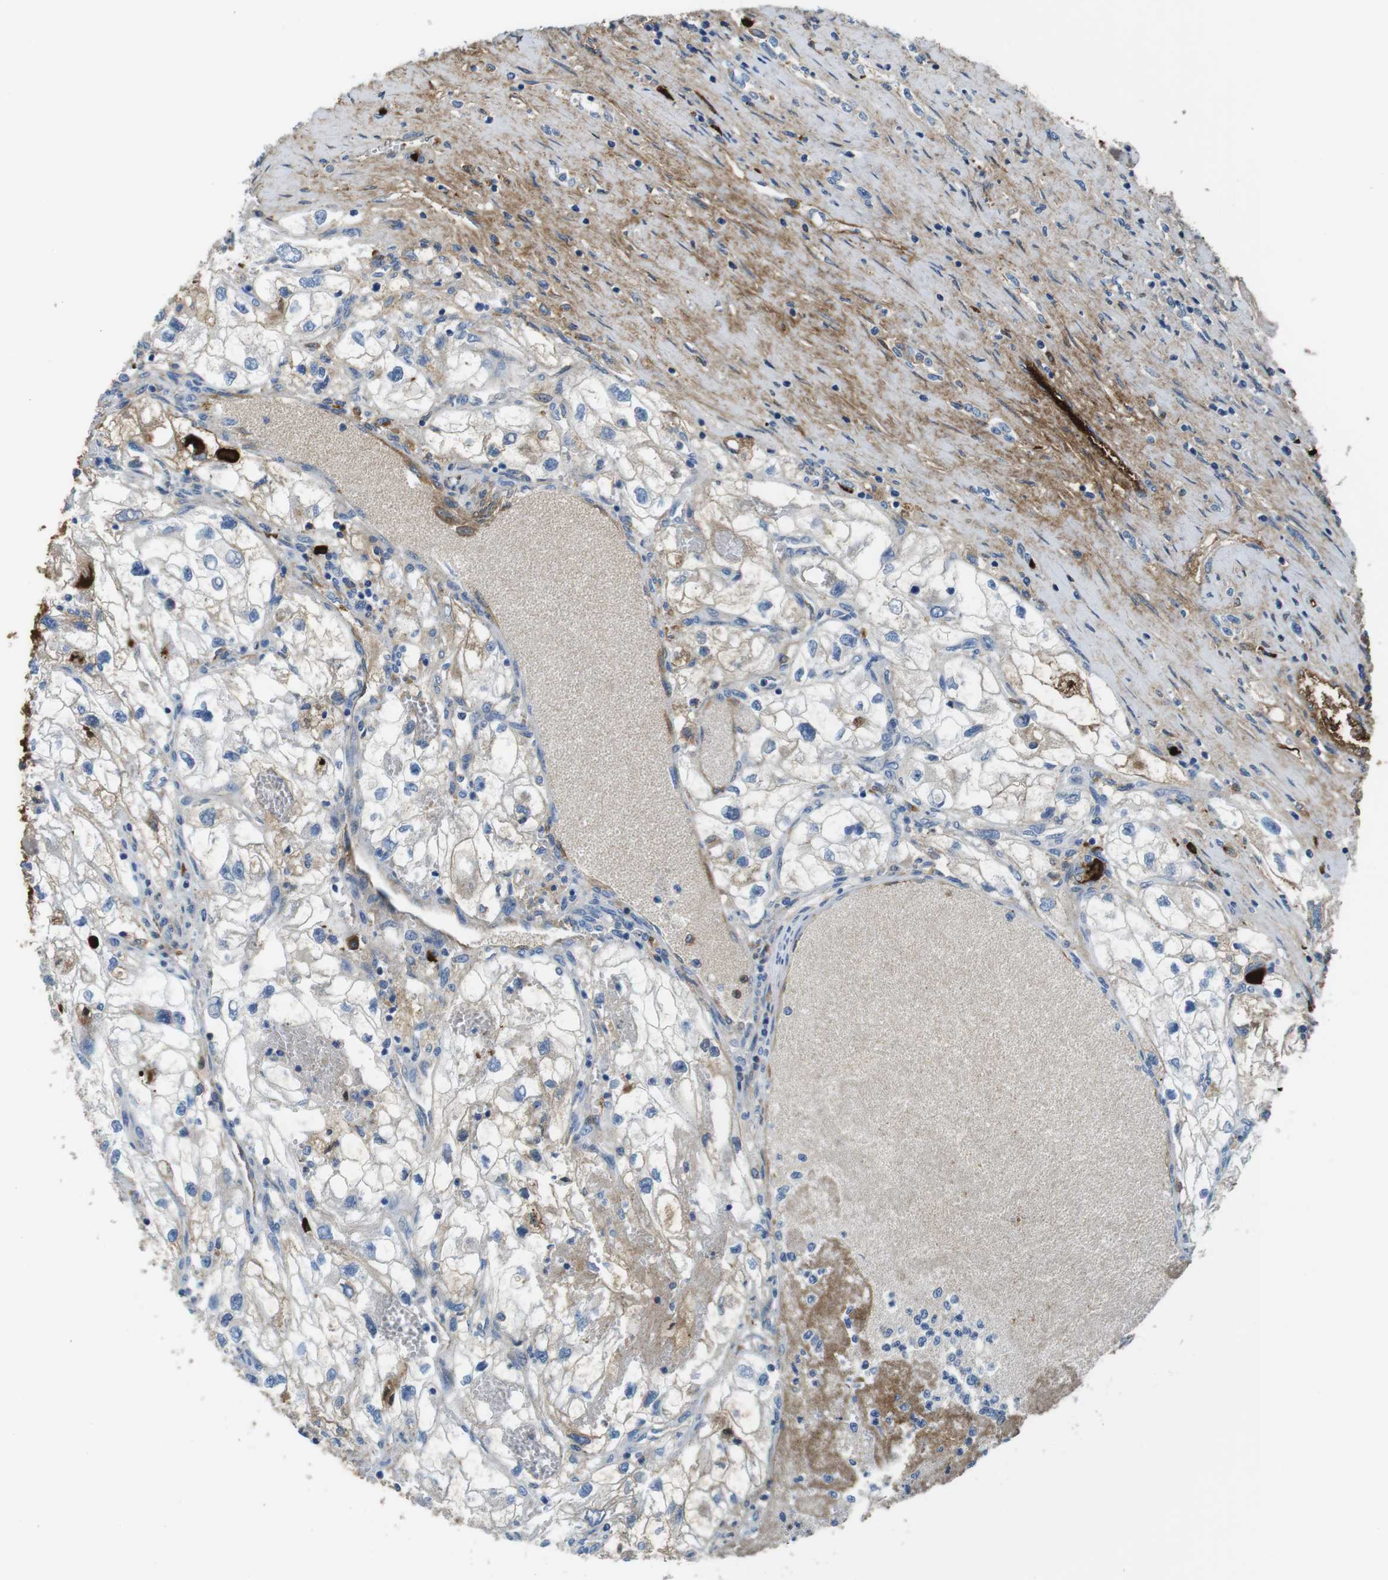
{"staining": {"intensity": "weak", "quantity": "25%-75%", "location": "cytoplasmic/membranous"}, "tissue": "renal cancer", "cell_type": "Tumor cells", "image_type": "cancer", "snomed": [{"axis": "morphology", "description": "Adenocarcinoma, NOS"}, {"axis": "topography", "description": "Kidney"}], "caption": "This is a photomicrograph of immunohistochemistry (IHC) staining of renal cancer (adenocarcinoma), which shows weak expression in the cytoplasmic/membranous of tumor cells.", "gene": "IGKC", "patient": {"sex": "female", "age": 70}}